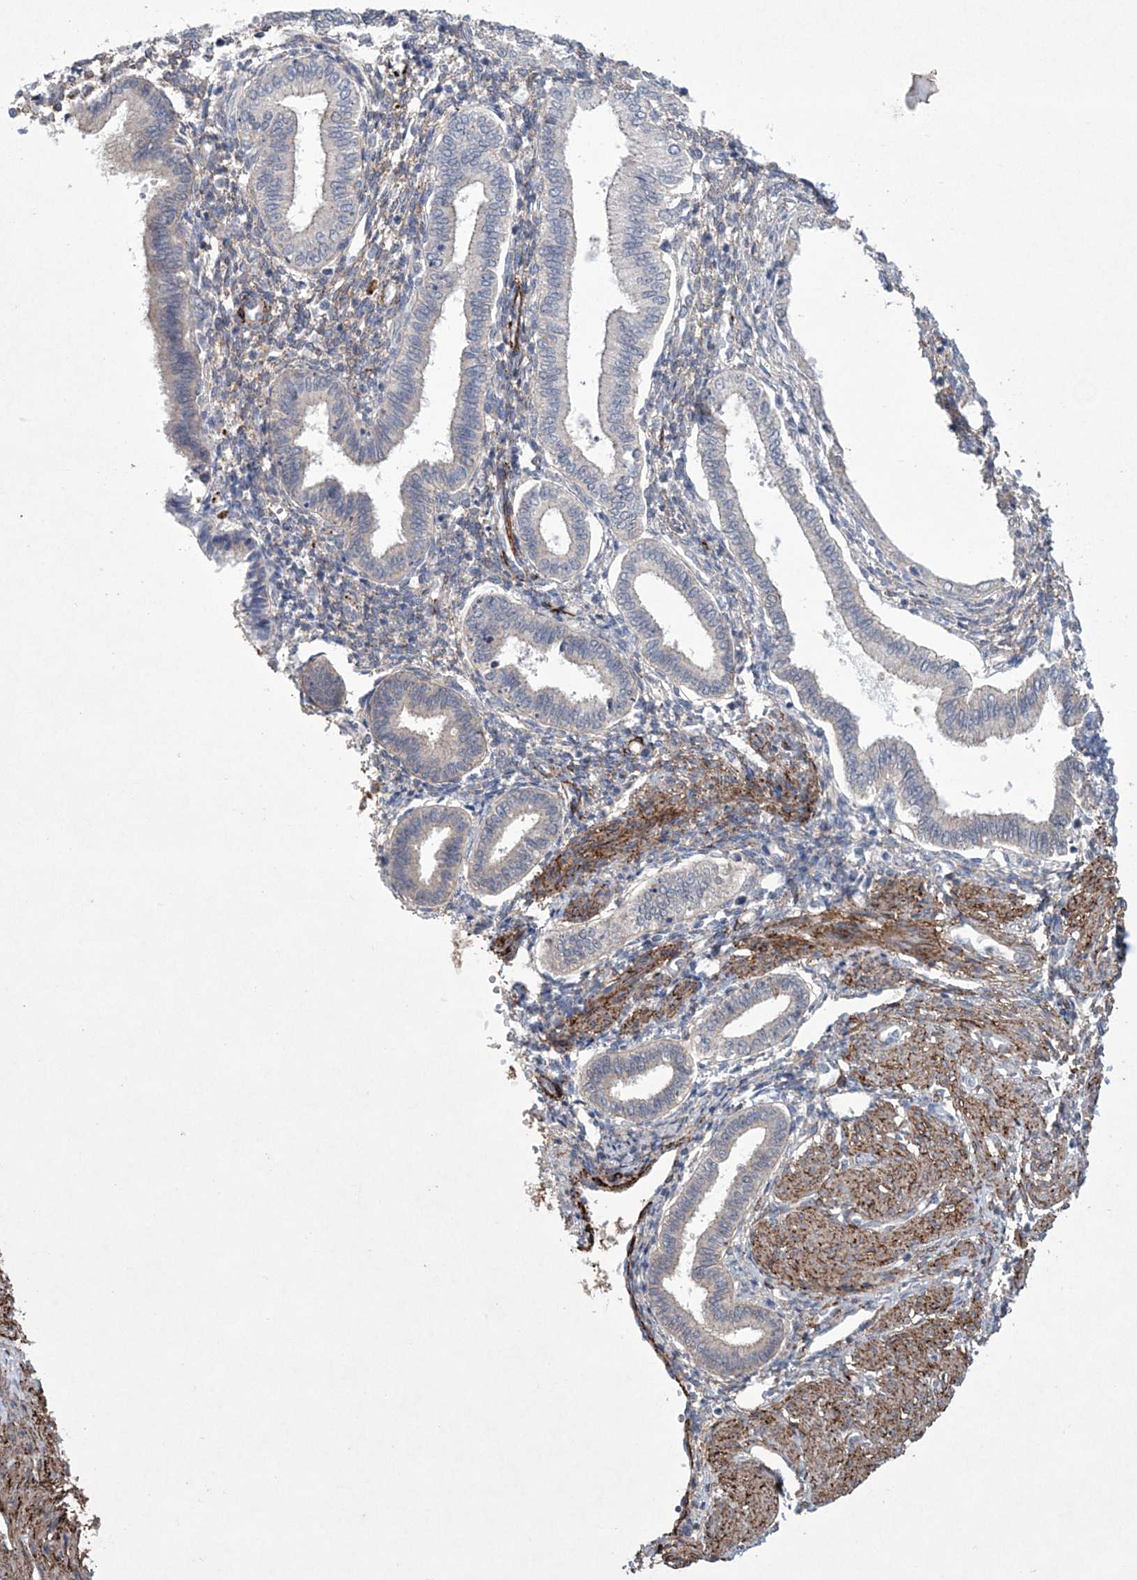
{"staining": {"intensity": "negative", "quantity": "none", "location": "none"}, "tissue": "endometrium", "cell_type": "Cells in endometrial stroma", "image_type": "normal", "snomed": [{"axis": "morphology", "description": "Normal tissue, NOS"}, {"axis": "topography", "description": "Endometrium"}], "caption": "DAB immunohistochemical staining of normal endometrium shows no significant positivity in cells in endometrial stroma.", "gene": "DPCD", "patient": {"sex": "female", "age": 53}}